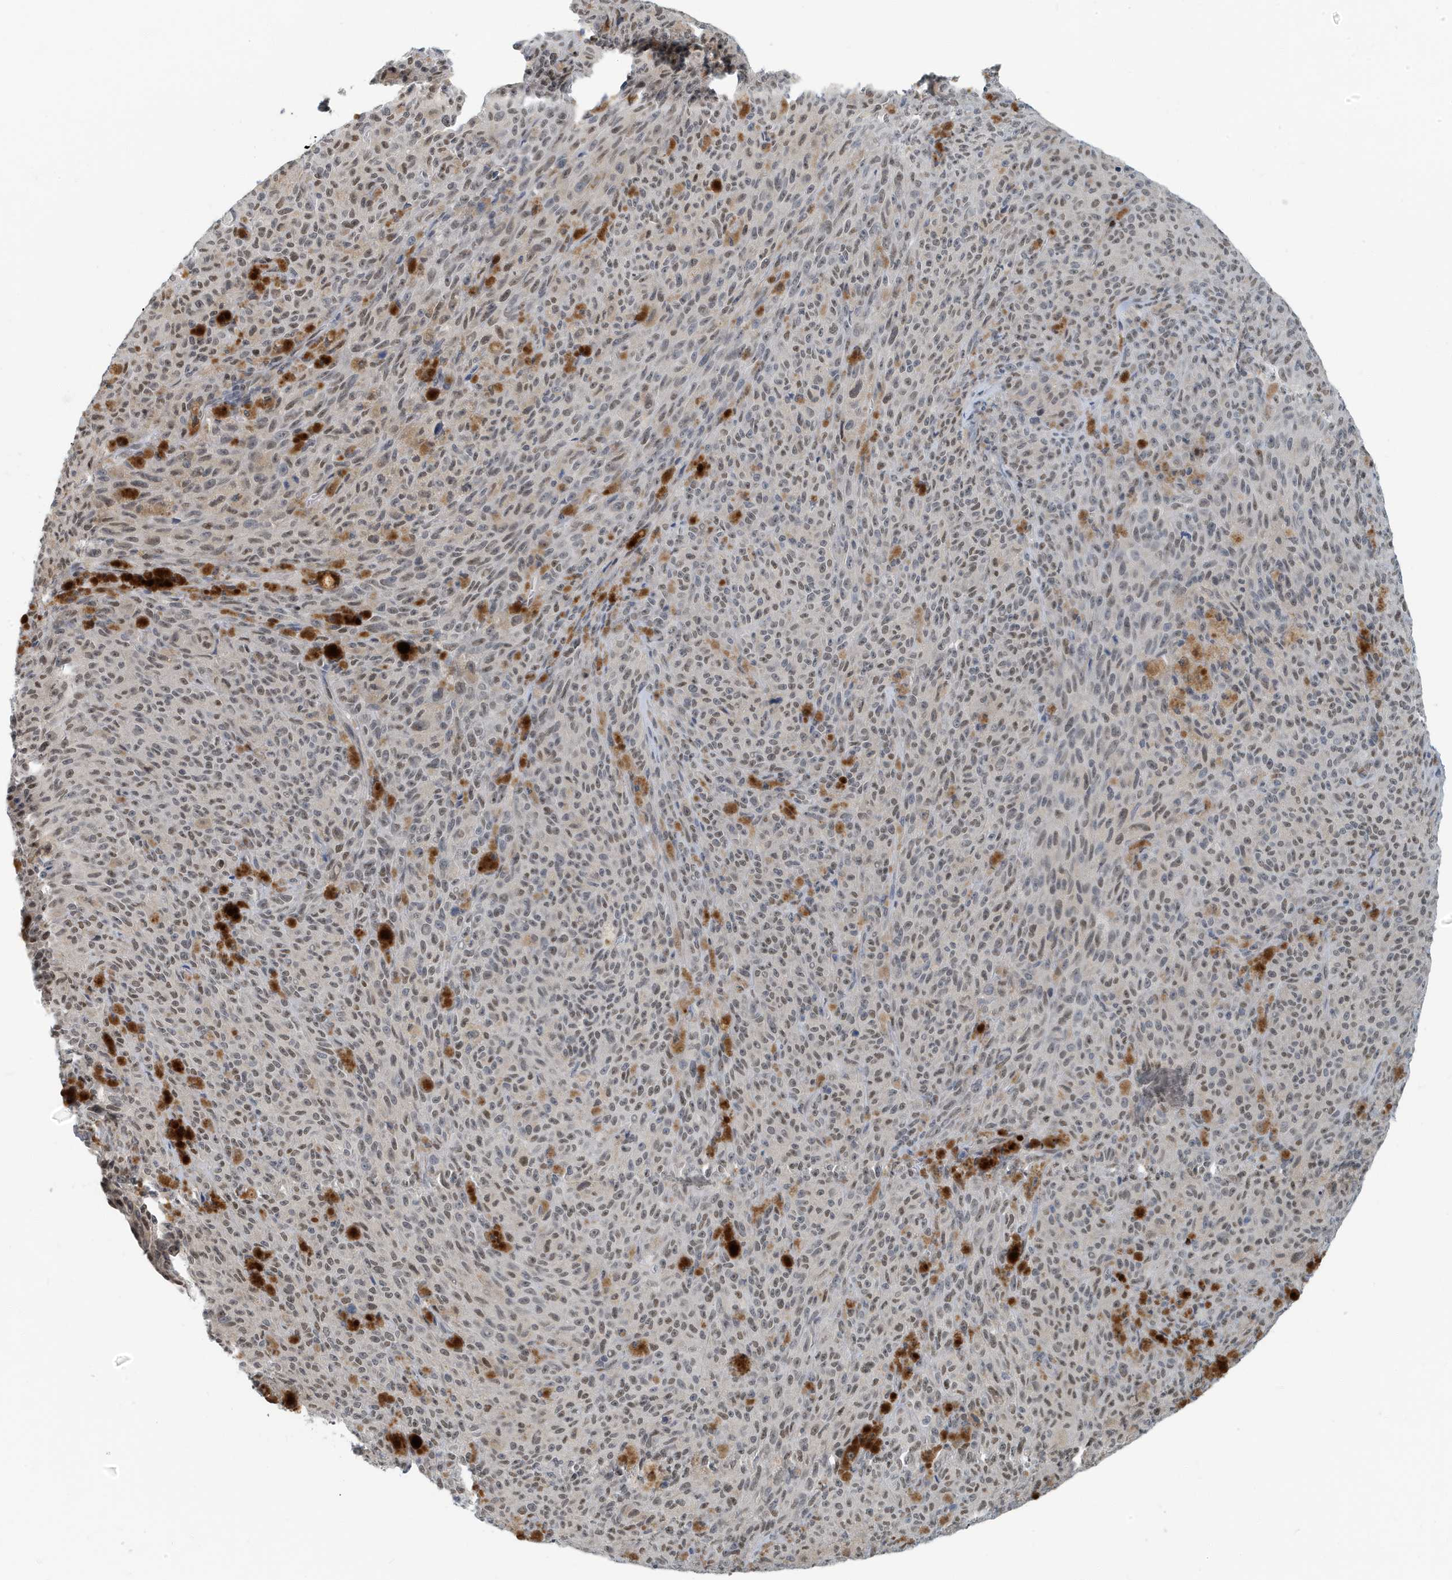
{"staining": {"intensity": "weak", "quantity": "25%-75%", "location": "nuclear"}, "tissue": "melanoma", "cell_type": "Tumor cells", "image_type": "cancer", "snomed": [{"axis": "morphology", "description": "Malignant melanoma, NOS"}, {"axis": "topography", "description": "Skin"}], "caption": "Human melanoma stained for a protein (brown) exhibits weak nuclear positive positivity in approximately 25%-75% of tumor cells.", "gene": "KIF15", "patient": {"sex": "female", "age": 82}}